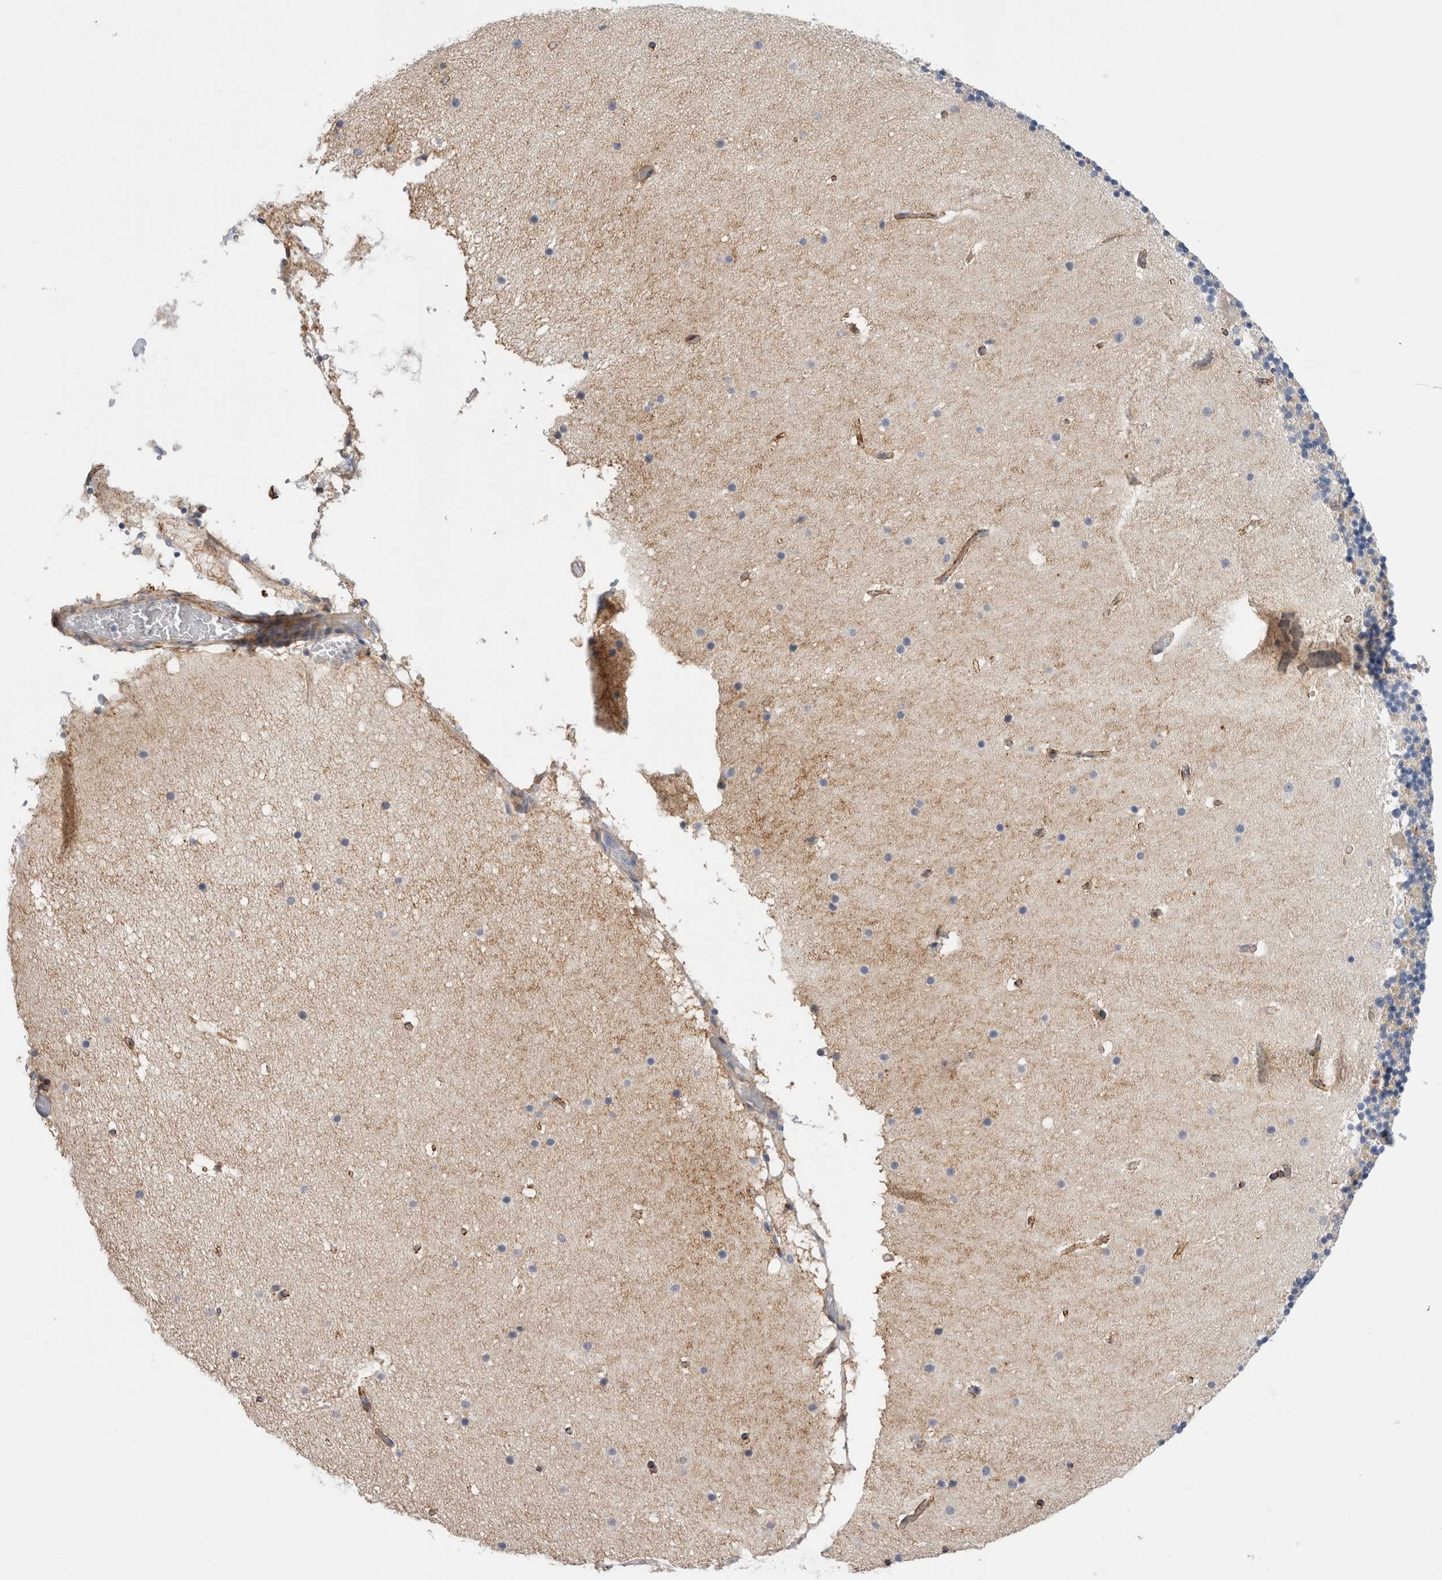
{"staining": {"intensity": "negative", "quantity": "none", "location": "none"}, "tissue": "cerebellum", "cell_type": "Cells in granular layer", "image_type": "normal", "snomed": [{"axis": "morphology", "description": "Normal tissue, NOS"}, {"axis": "topography", "description": "Cerebellum"}], "caption": "DAB immunohistochemical staining of unremarkable cerebellum demonstrates no significant staining in cells in granular layer. (DAB IHC, high magnification).", "gene": "SLC20A2", "patient": {"sex": "male", "age": 57}}